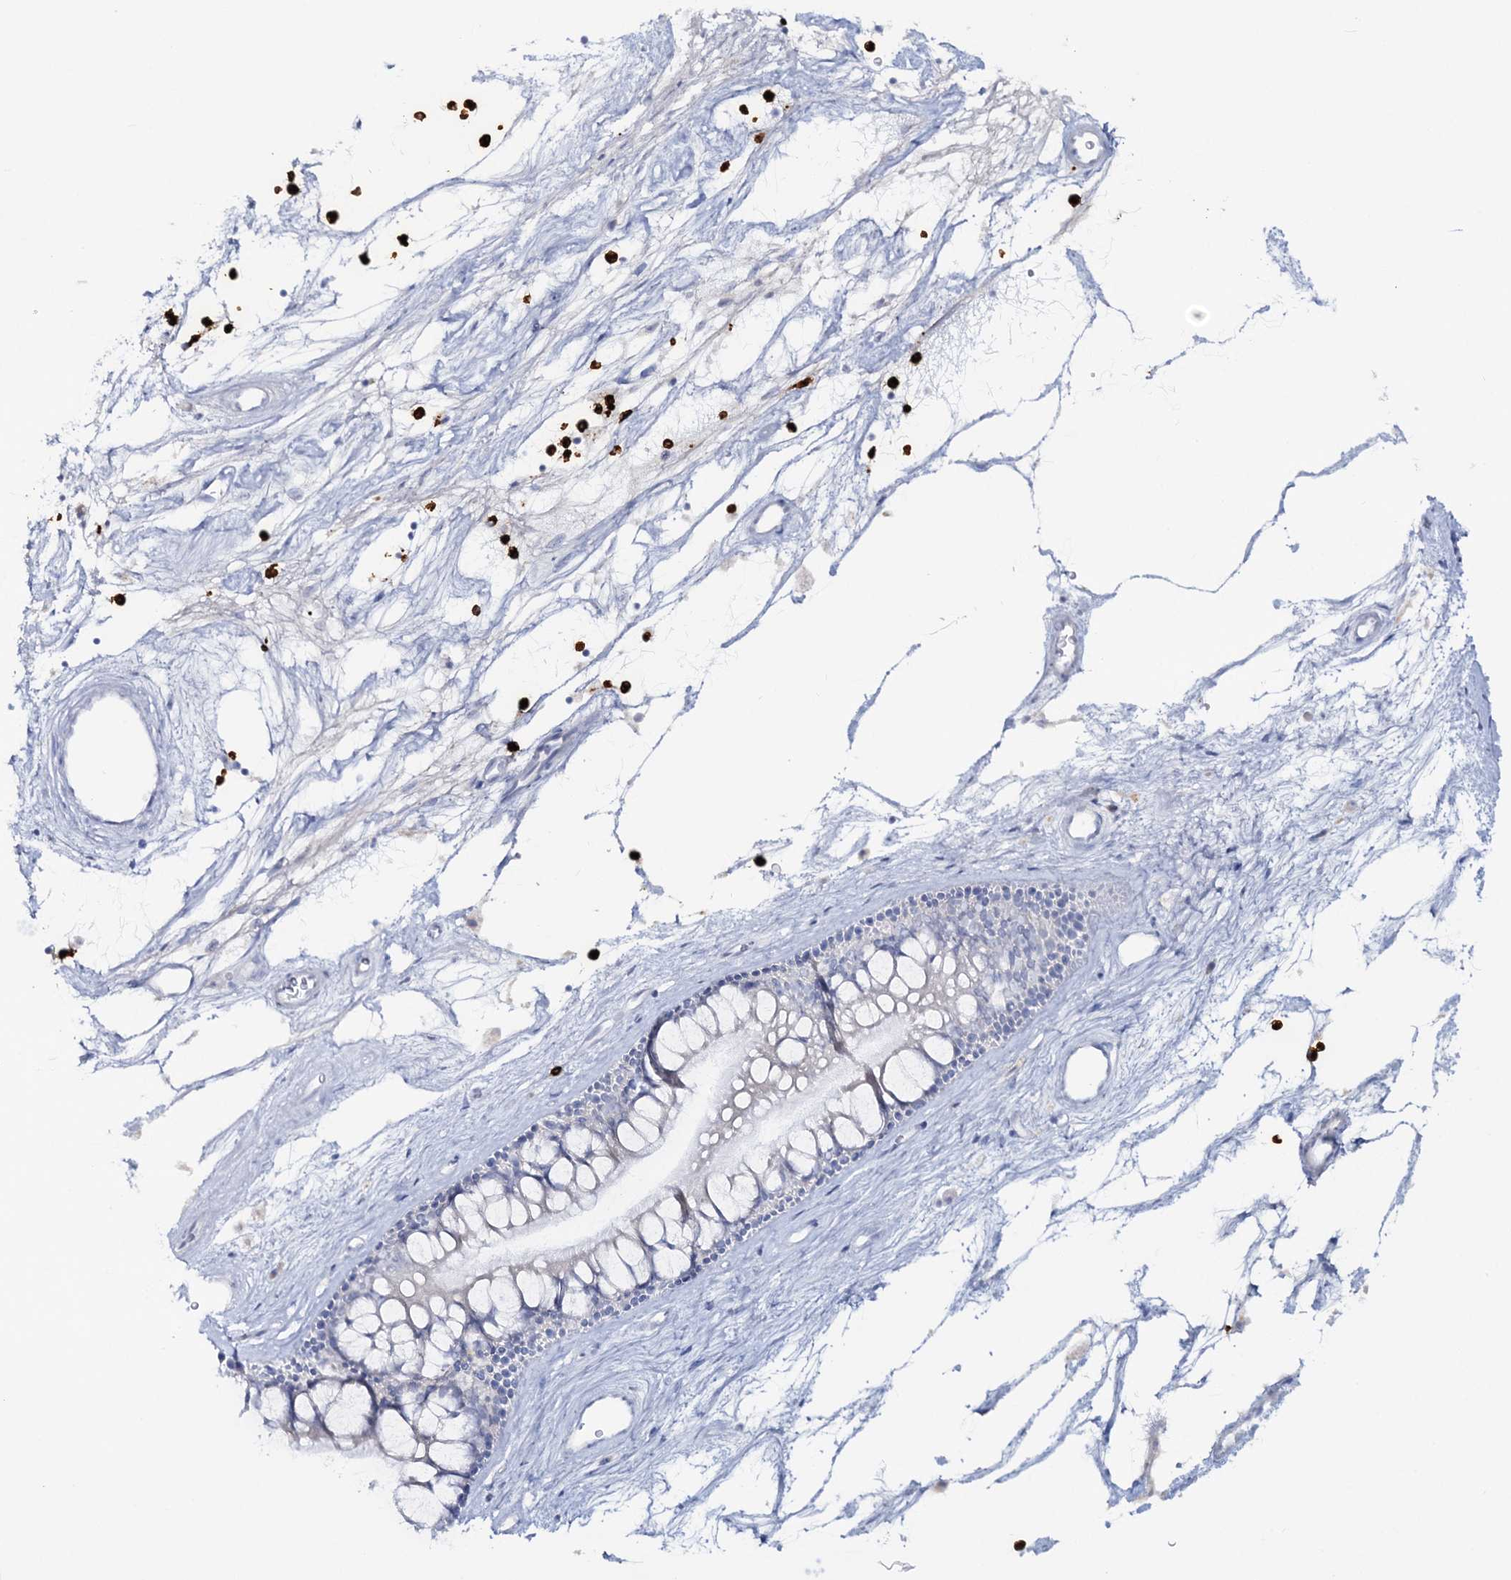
{"staining": {"intensity": "negative", "quantity": "none", "location": "none"}, "tissue": "nasopharynx", "cell_type": "Respiratory epithelial cells", "image_type": "normal", "snomed": [{"axis": "morphology", "description": "Normal tissue, NOS"}, {"axis": "topography", "description": "Nasopharynx"}], "caption": "Immunohistochemistry (IHC) of benign human nasopharynx demonstrates no expression in respiratory epithelial cells. (DAB (3,3'-diaminobenzidine) IHC visualized using brightfield microscopy, high magnification).", "gene": "WDSUB1", "patient": {"sex": "male", "age": 64}}